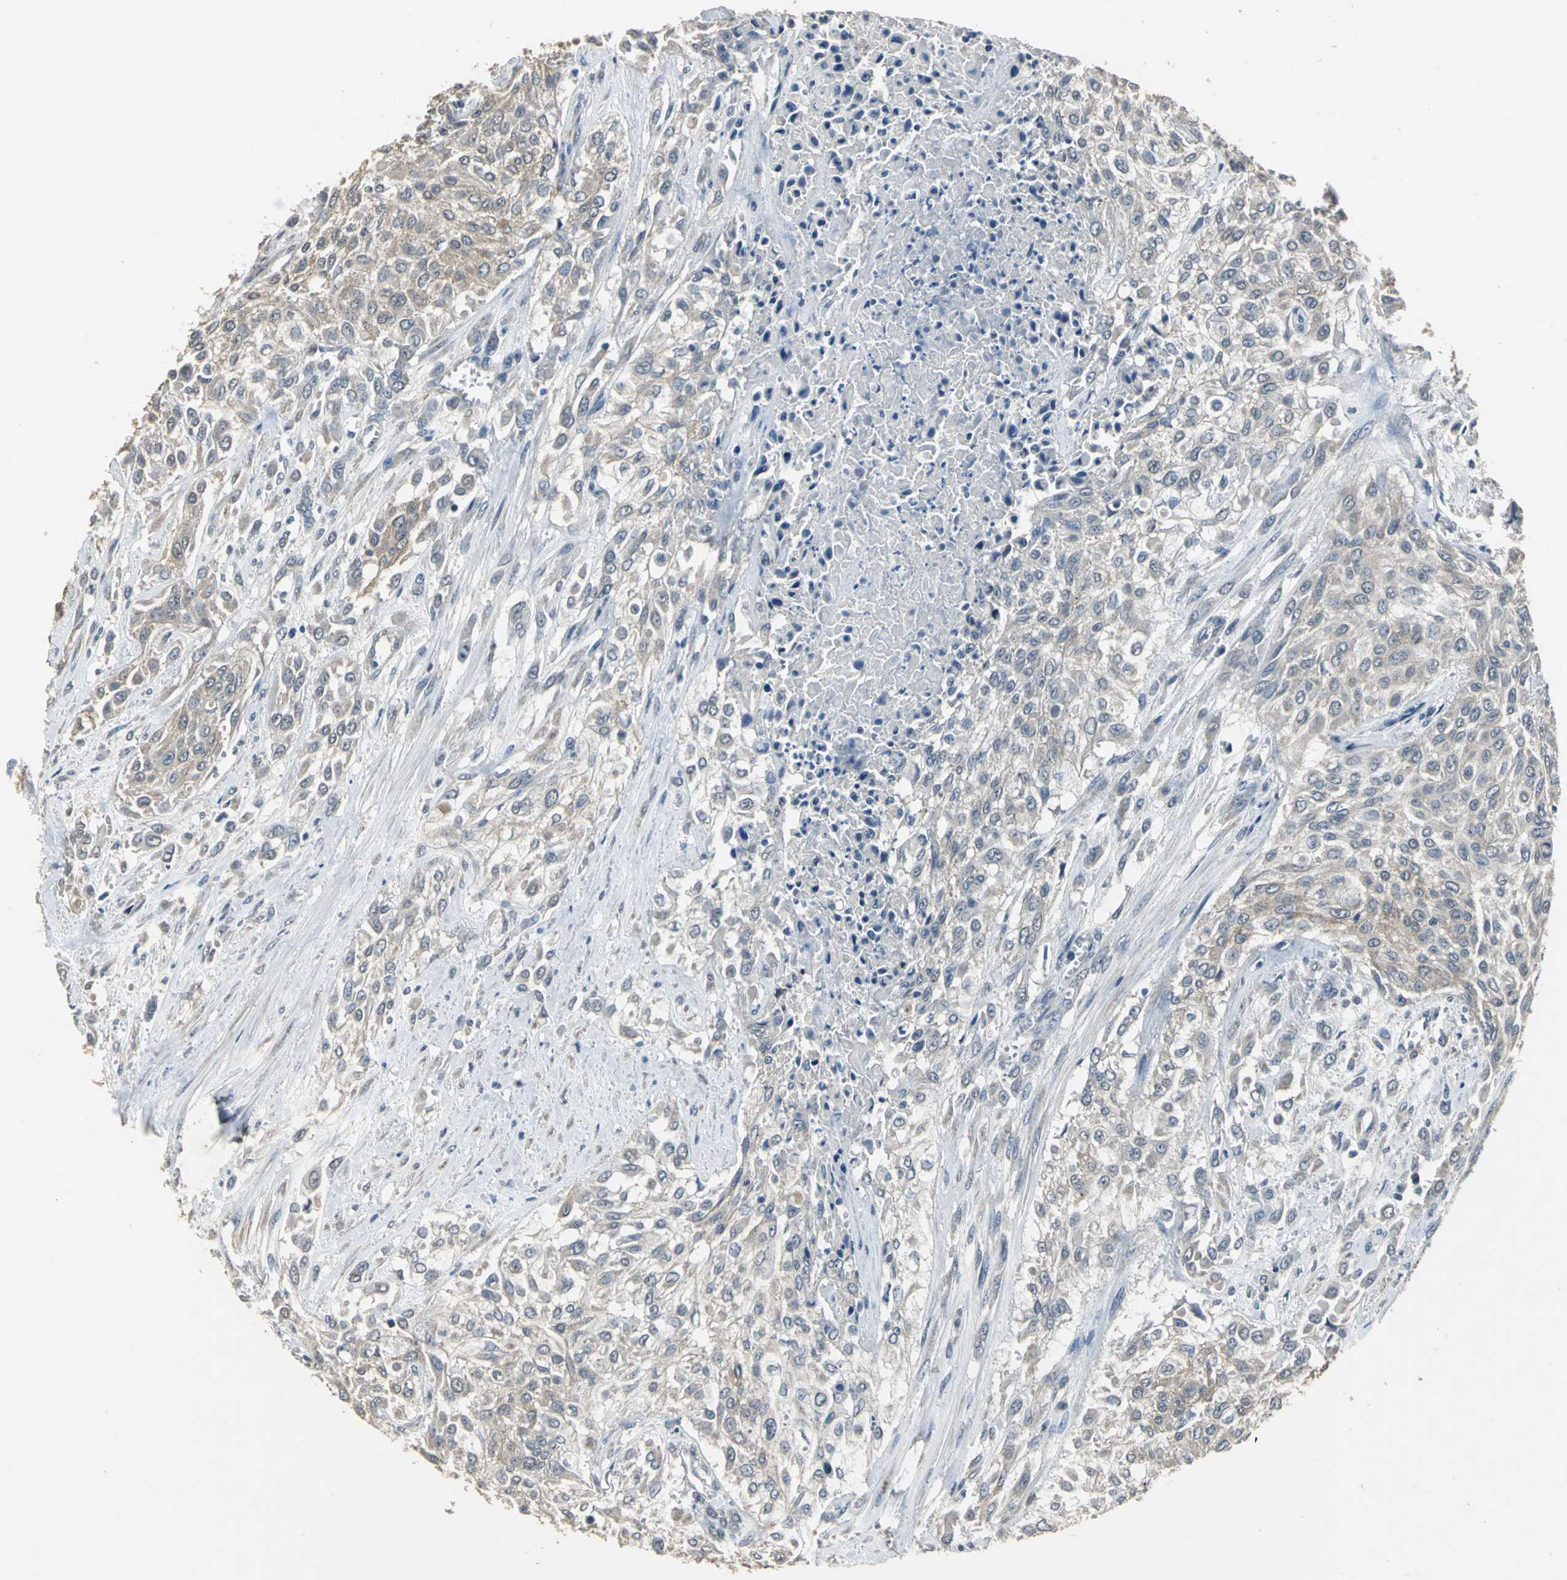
{"staining": {"intensity": "moderate", "quantity": ">75%", "location": "cytoplasmic/membranous"}, "tissue": "urothelial cancer", "cell_type": "Tumor cells", "image_type": "cancer", "snomed": [{"axis": "morphology", "description": "Urothelial carcinoma, High grade"}, {"axis": "topography", "description": "Urinary bladder"}], "caption": "Immunohistochemical staining of urothelial cancer reveals medium levels of moderate cytoplasmic/membranous positivity in about >75% of tumor cells. (Brightfield microscopy of DAB IHC at high magnification).", "gene": "OCLN", "patient": {"sex": "male", "age": 57}}